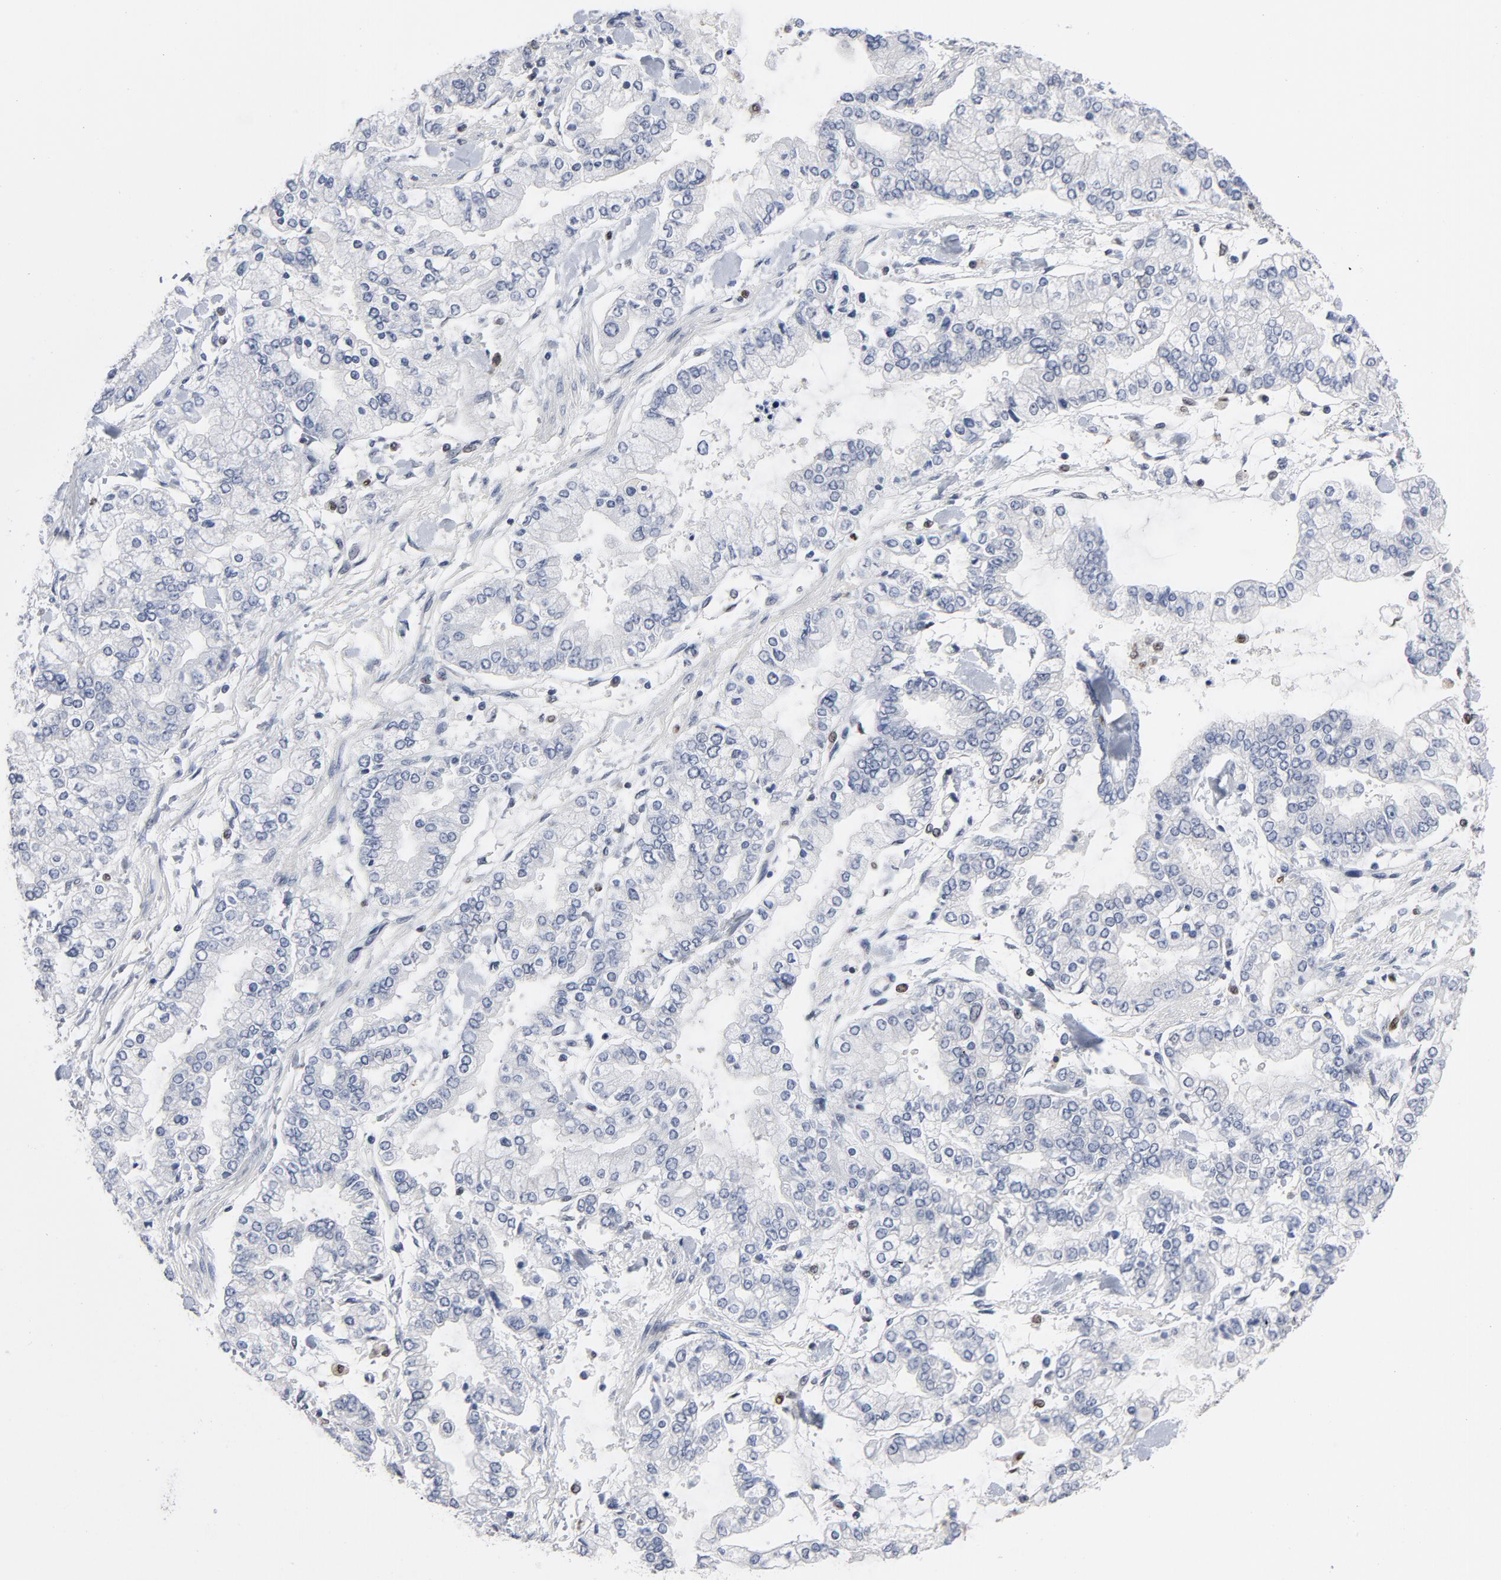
{"staining": {"intensity": "negative", "quantity": "none", "location": "none"}, "tissue": "stomach cancer", "cell_type": "Tumor cells", "image_type": "cancer", "snomed": [{"axis": "morphology", "description": "Normal tissue, NOS"}, {"axis": "morphology", "description": "Adenocarcinoma, NOS"}, {"axis": "topography", "description": "Stomach, upper"}, {"axis": "topography", "description": "Stomach"}], "caption": "This image is of stomach cancer (adenocarcinoma) stained with immunohistochemistry (IHC) to label a protein in brown with the nuclei are counter-stained blue. There is no expression in tumor cells.", "gene": "NFKB1", "patient": {"sex": "male", "age": 76}}